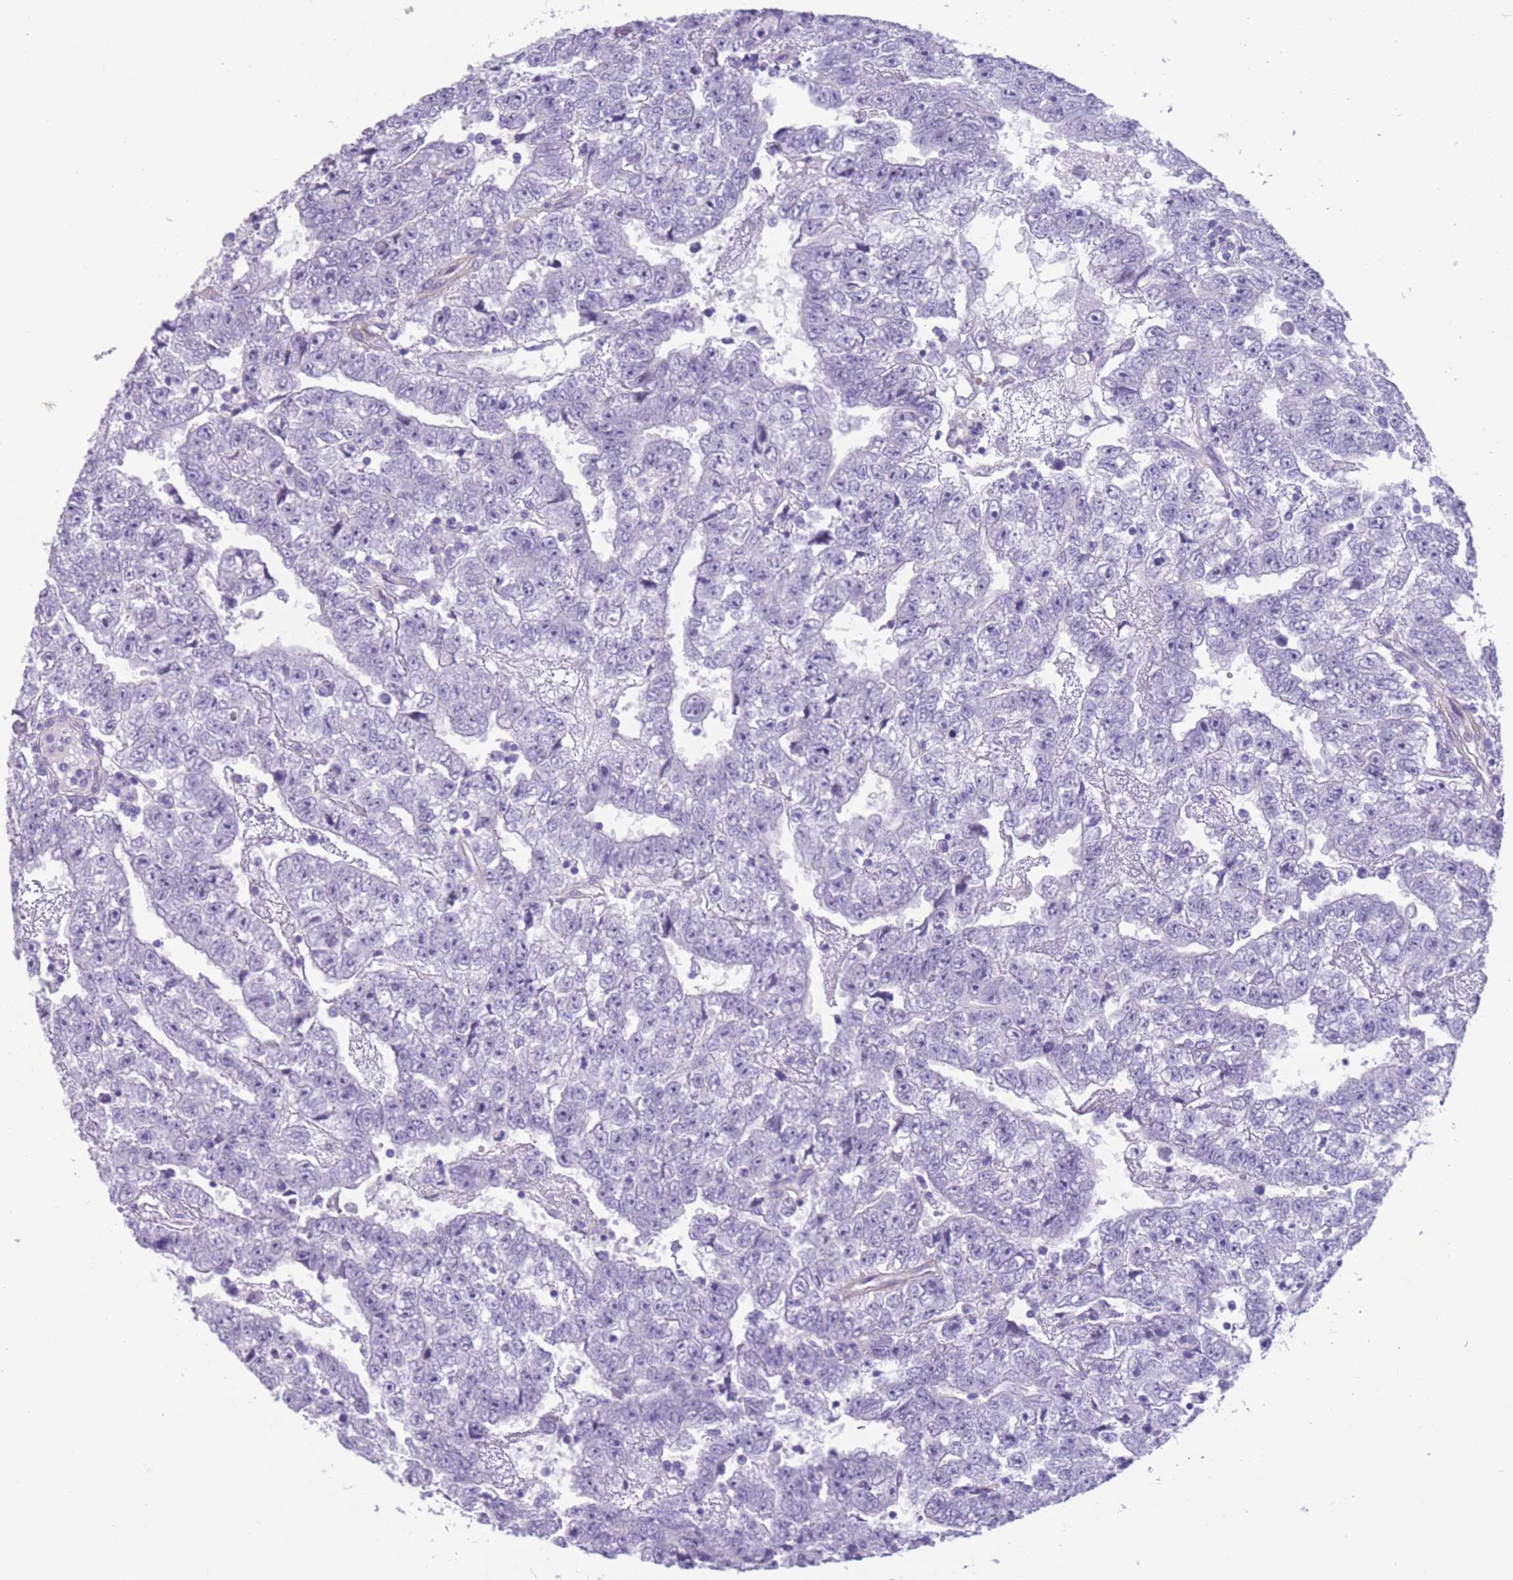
{"staining": {"intensity": "negative", "quantity": "none", "location": "none"}, "tissue": "testis cancer", "cell_type": "Tumor cells", "image_type": "cancer", "snomed": [{"axis": "morphology", "description": "Carcinoma, Embryonal, NOS"}, {"axis": "topography", "description": "Testis"}], "caption": "IHC of embryonal carcinoma (testis) exhibits no expression in tumor cells. (Brightfield microscopy of DAB immunohistochemistry at high magnification).", "gene": "DPYD", "patient": {"sex": "male", "age": 25}}